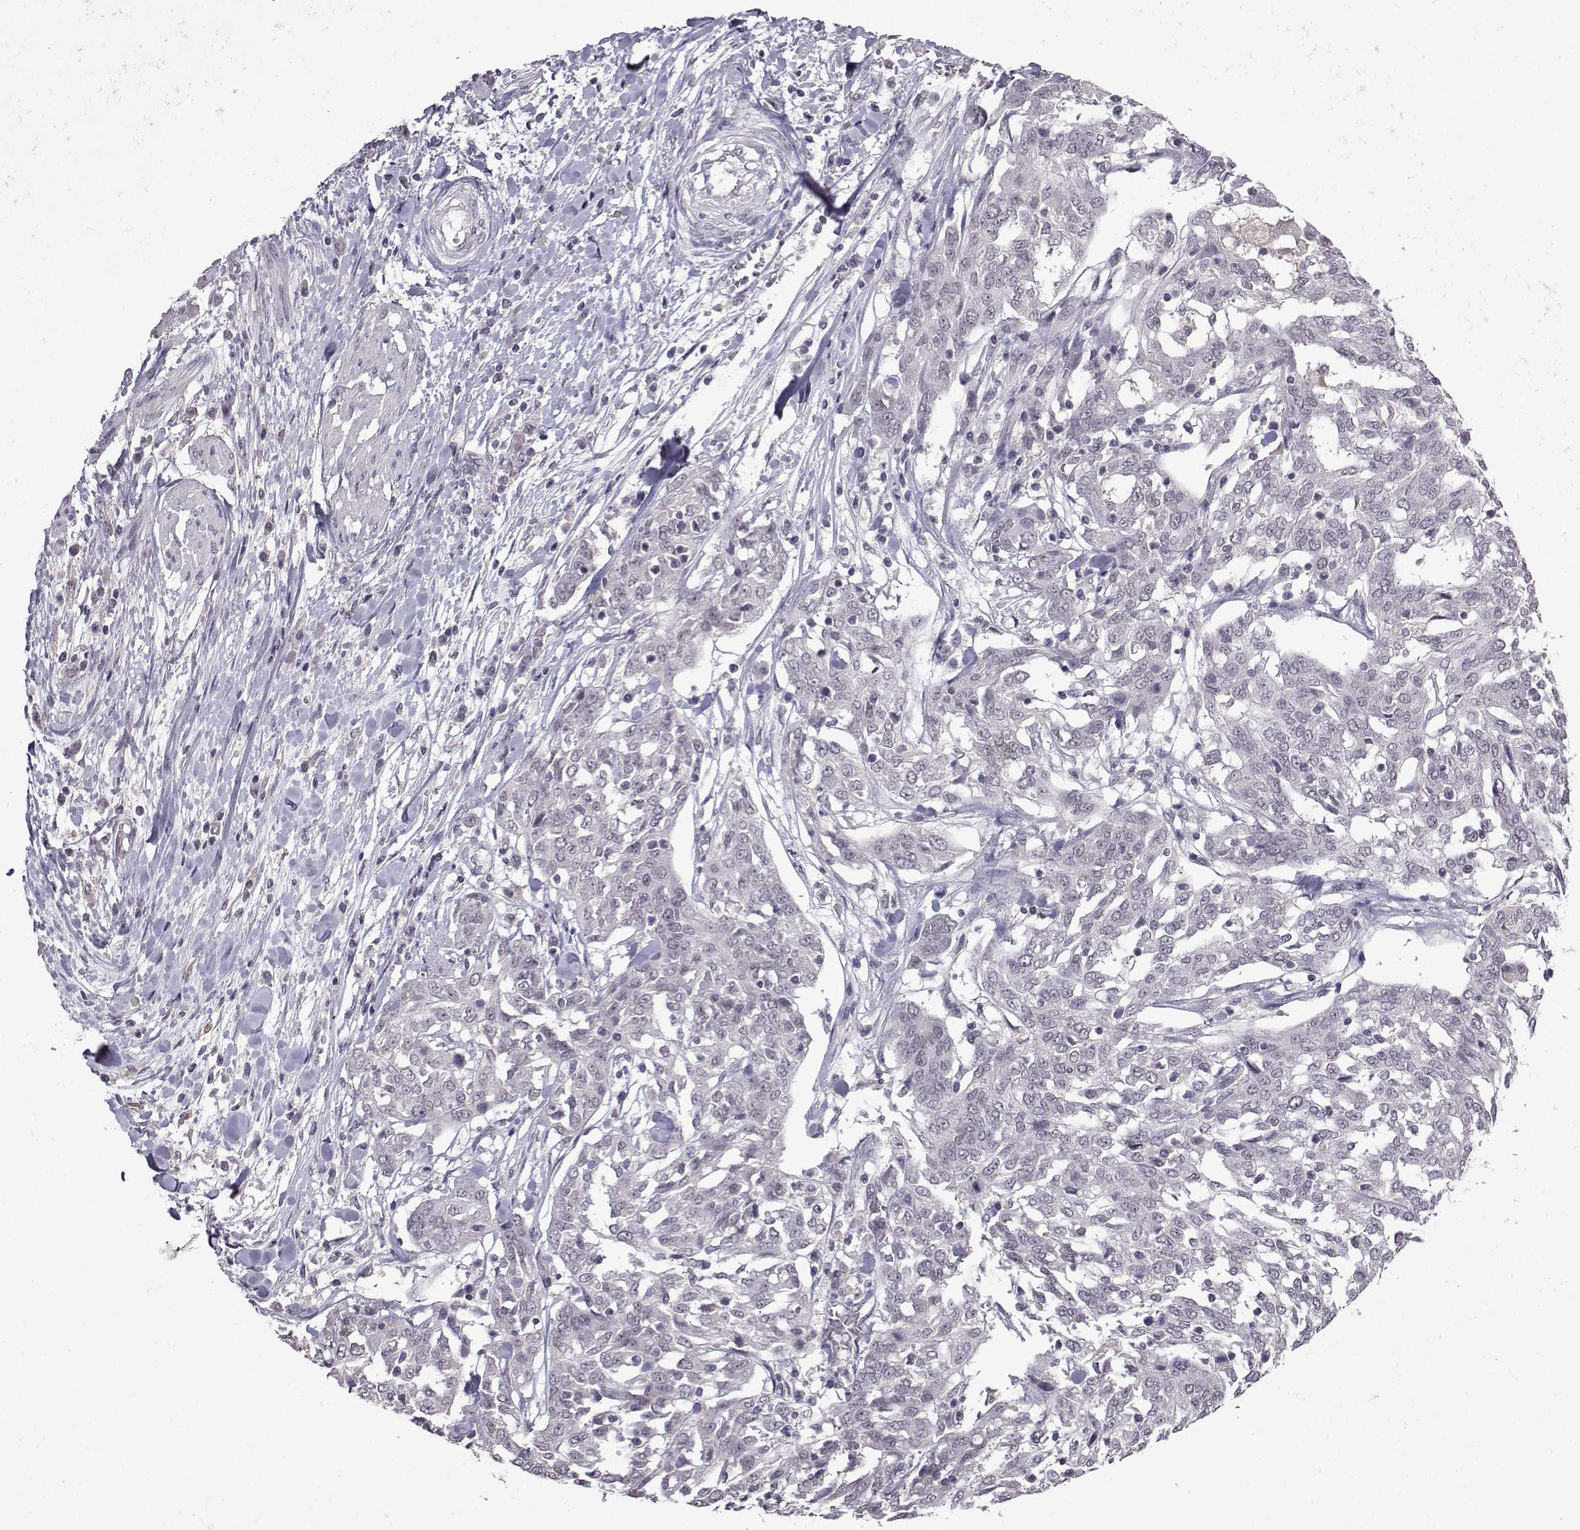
{"staining": {"intensity": "negative", "quantity": "none", "location": "none"}, "tissue": "ovarian cancer", "cell_type": "Tumor cells", "image_type": "cancer", "snomed": [{"axis": "morphology", "description": "Cystadenocarcinoma, serous, NOS"}, {"axis": "topography", "description": "Ovary"}], "caption": "An immunohistochemistry micrograph of ovarian cancer (serous cystadenocarcinoma) is shown. There is no staining in tumor cells of ovarian cancer (serous cystadenocarcinoma).", "gene": "CCL28", "patient": {"sex": "female", "age": 67}}